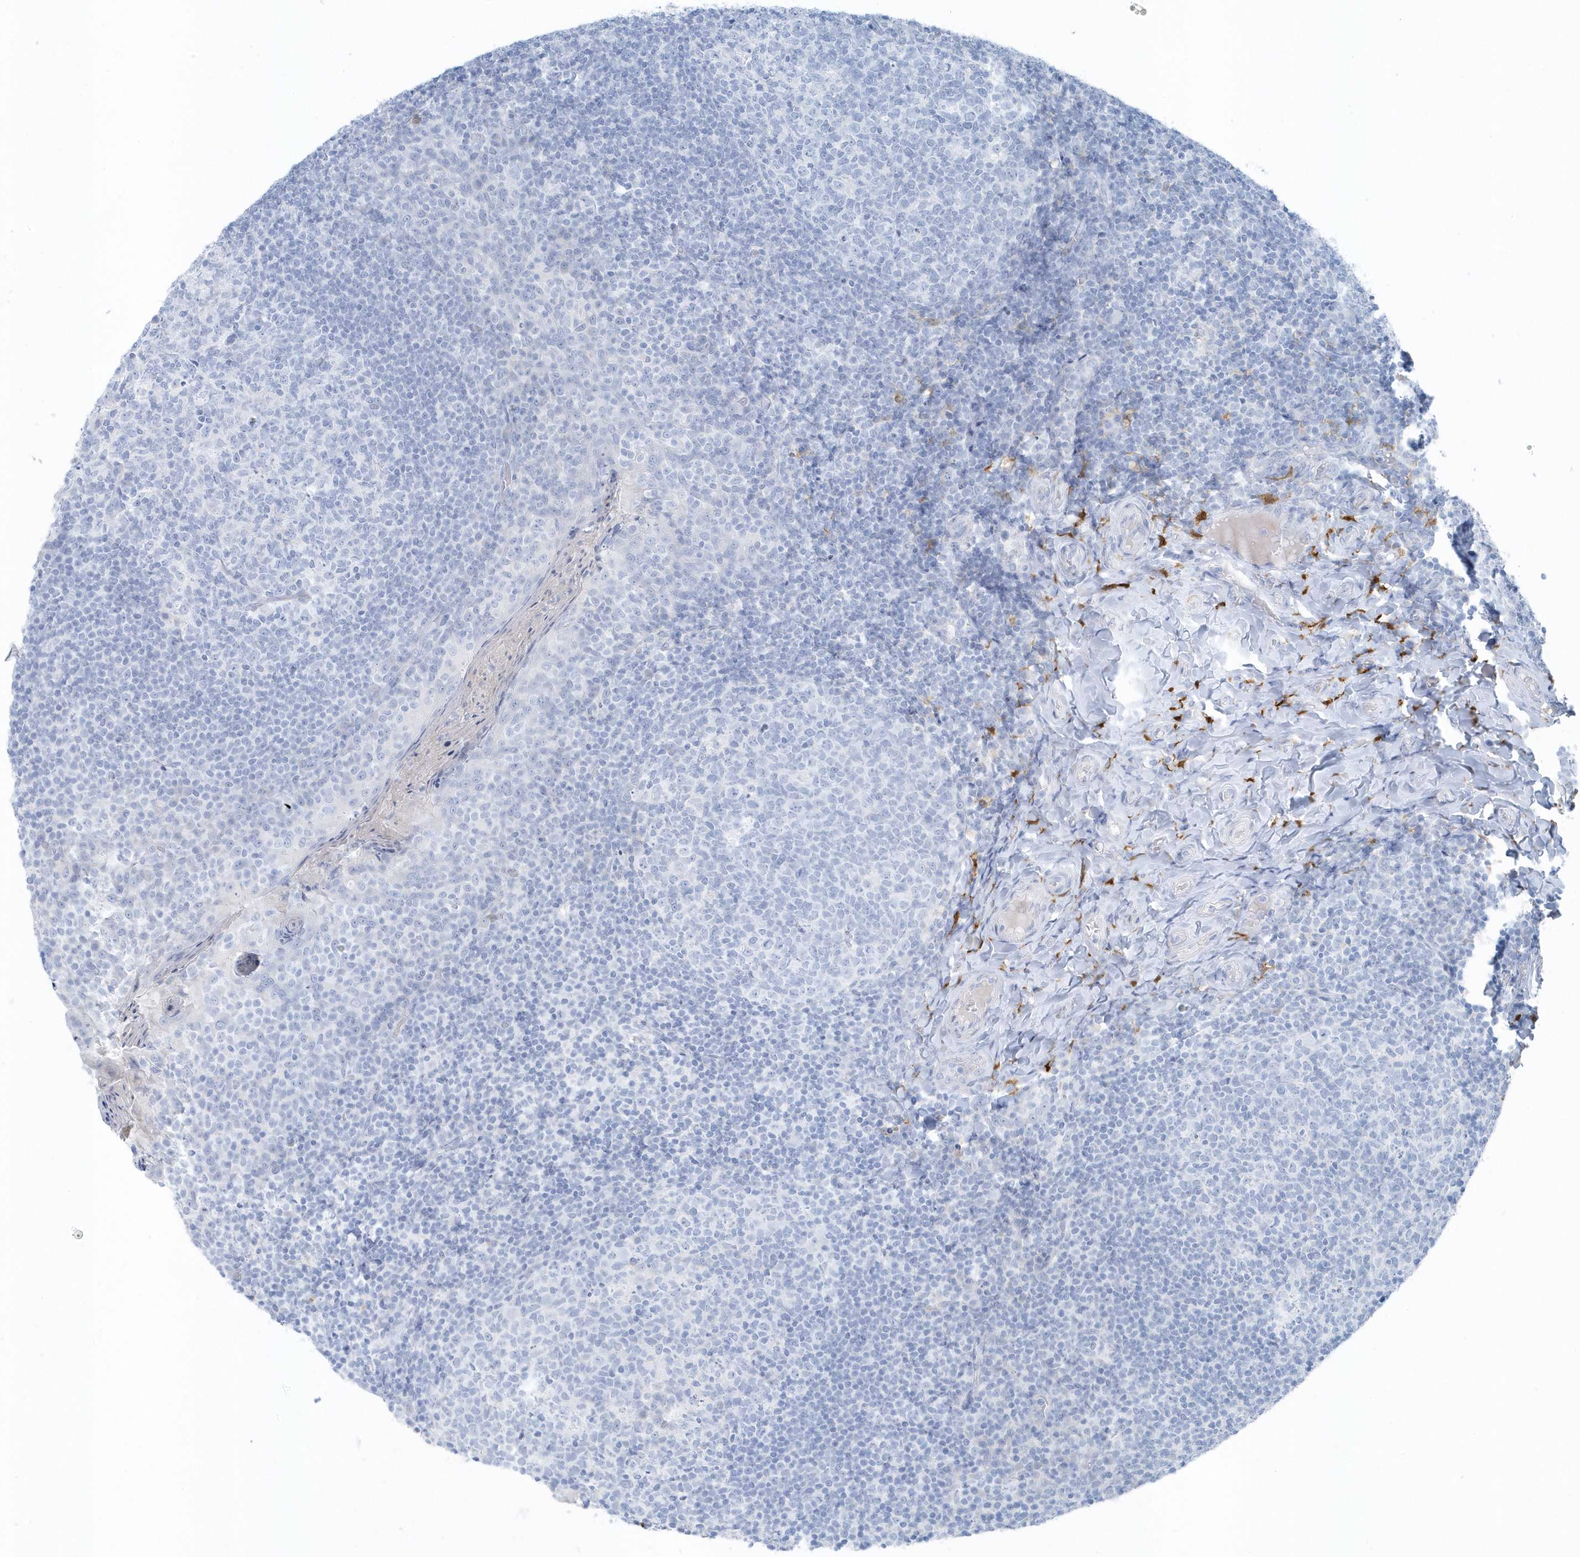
{"staining": {"intensity": "negative", "quantity": "none", "location": "none"}, "tissue": "tonsil", "cell_type": "Germinal center cells", "image_type": "normal", "snomed": [{"axis": "morphology", "description": "Normal tissue, NOS"}, {"axis": "topography", "description": "Tonsil"}], "caption": "Immunohistochemical staining of unremarkable tonsil shows no significant expression in germinal center cells. (DAB (3,3'-diaminobenzidine) immunohistochemistry (IHC) visualized using brightfield microscopy, high magnification).", "gene": "FAM98A", "patient": {"sex": "female", "age": 19}}